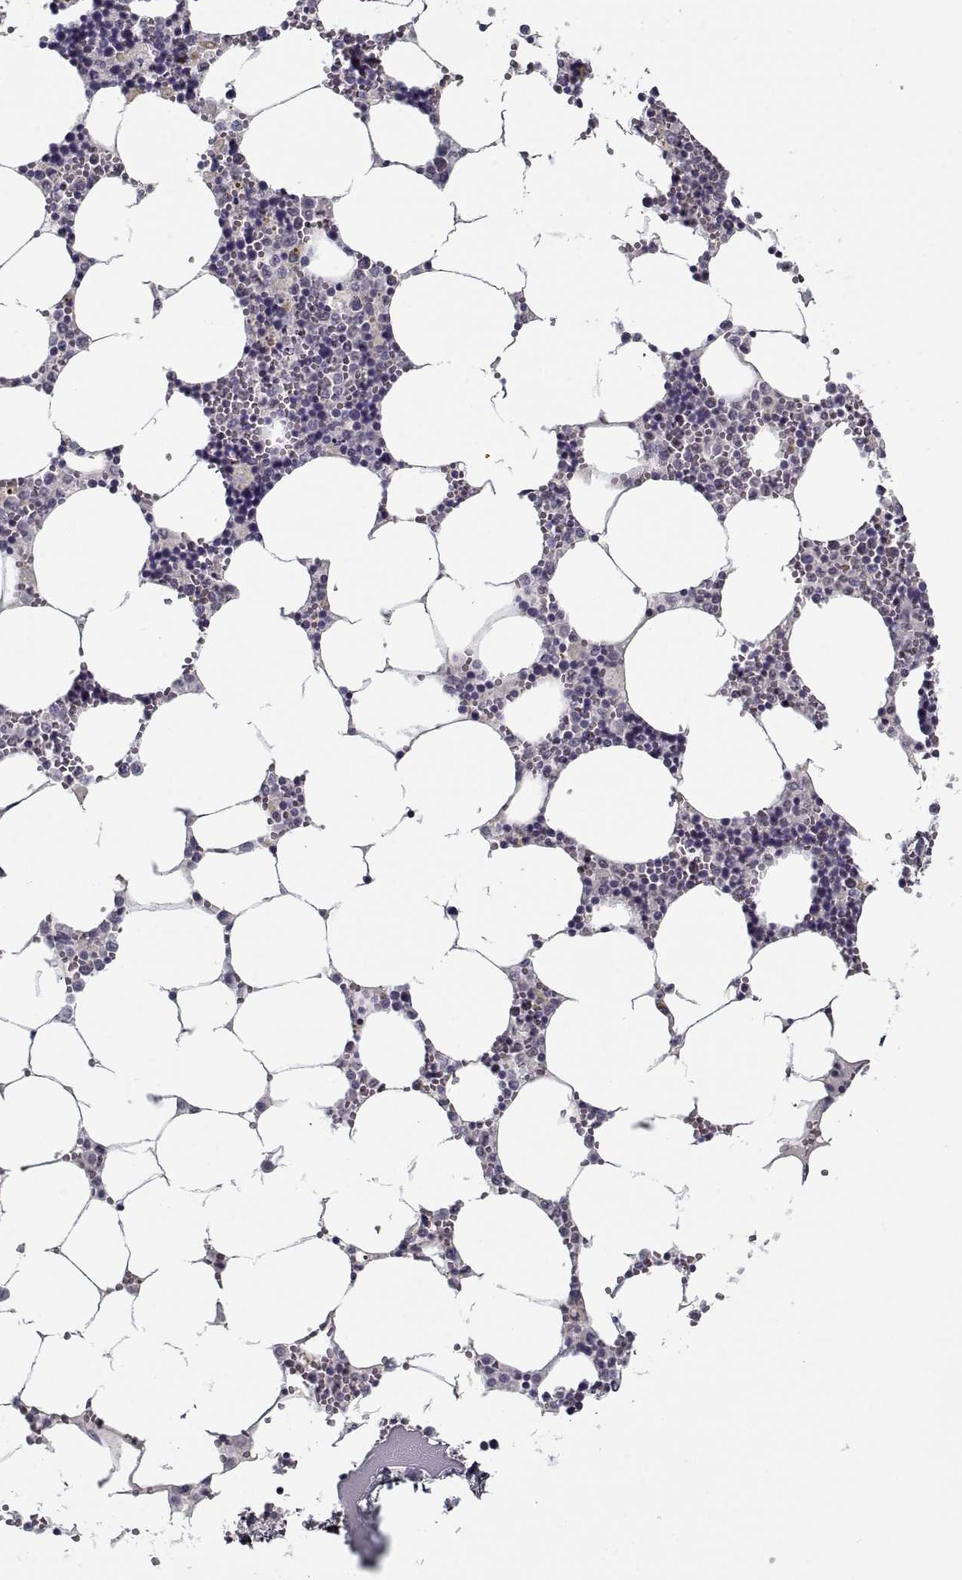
{"staining": {"intensity": "negative", "quantity": "none", "location": "none"}, "tissue": "bone marrow", "cell_type": "Hematopoietic cells", "image_type": "normal", "snomed": [{"axis": "morphology", "description": "Normal tissue, NOS"}, {"axis": "topography", "description": "Bone marrow"}], "caption": "Hematopoietic cells show no significant protein expression in unremarkable bone marrow. The staining is performed using DAB (3,3'-diaminobenzidine) brown chromogen with nuclei counter-stained in using hematoxylin.", "gene": "DDX25", "patient": {"sex": "male", "age": 54}}